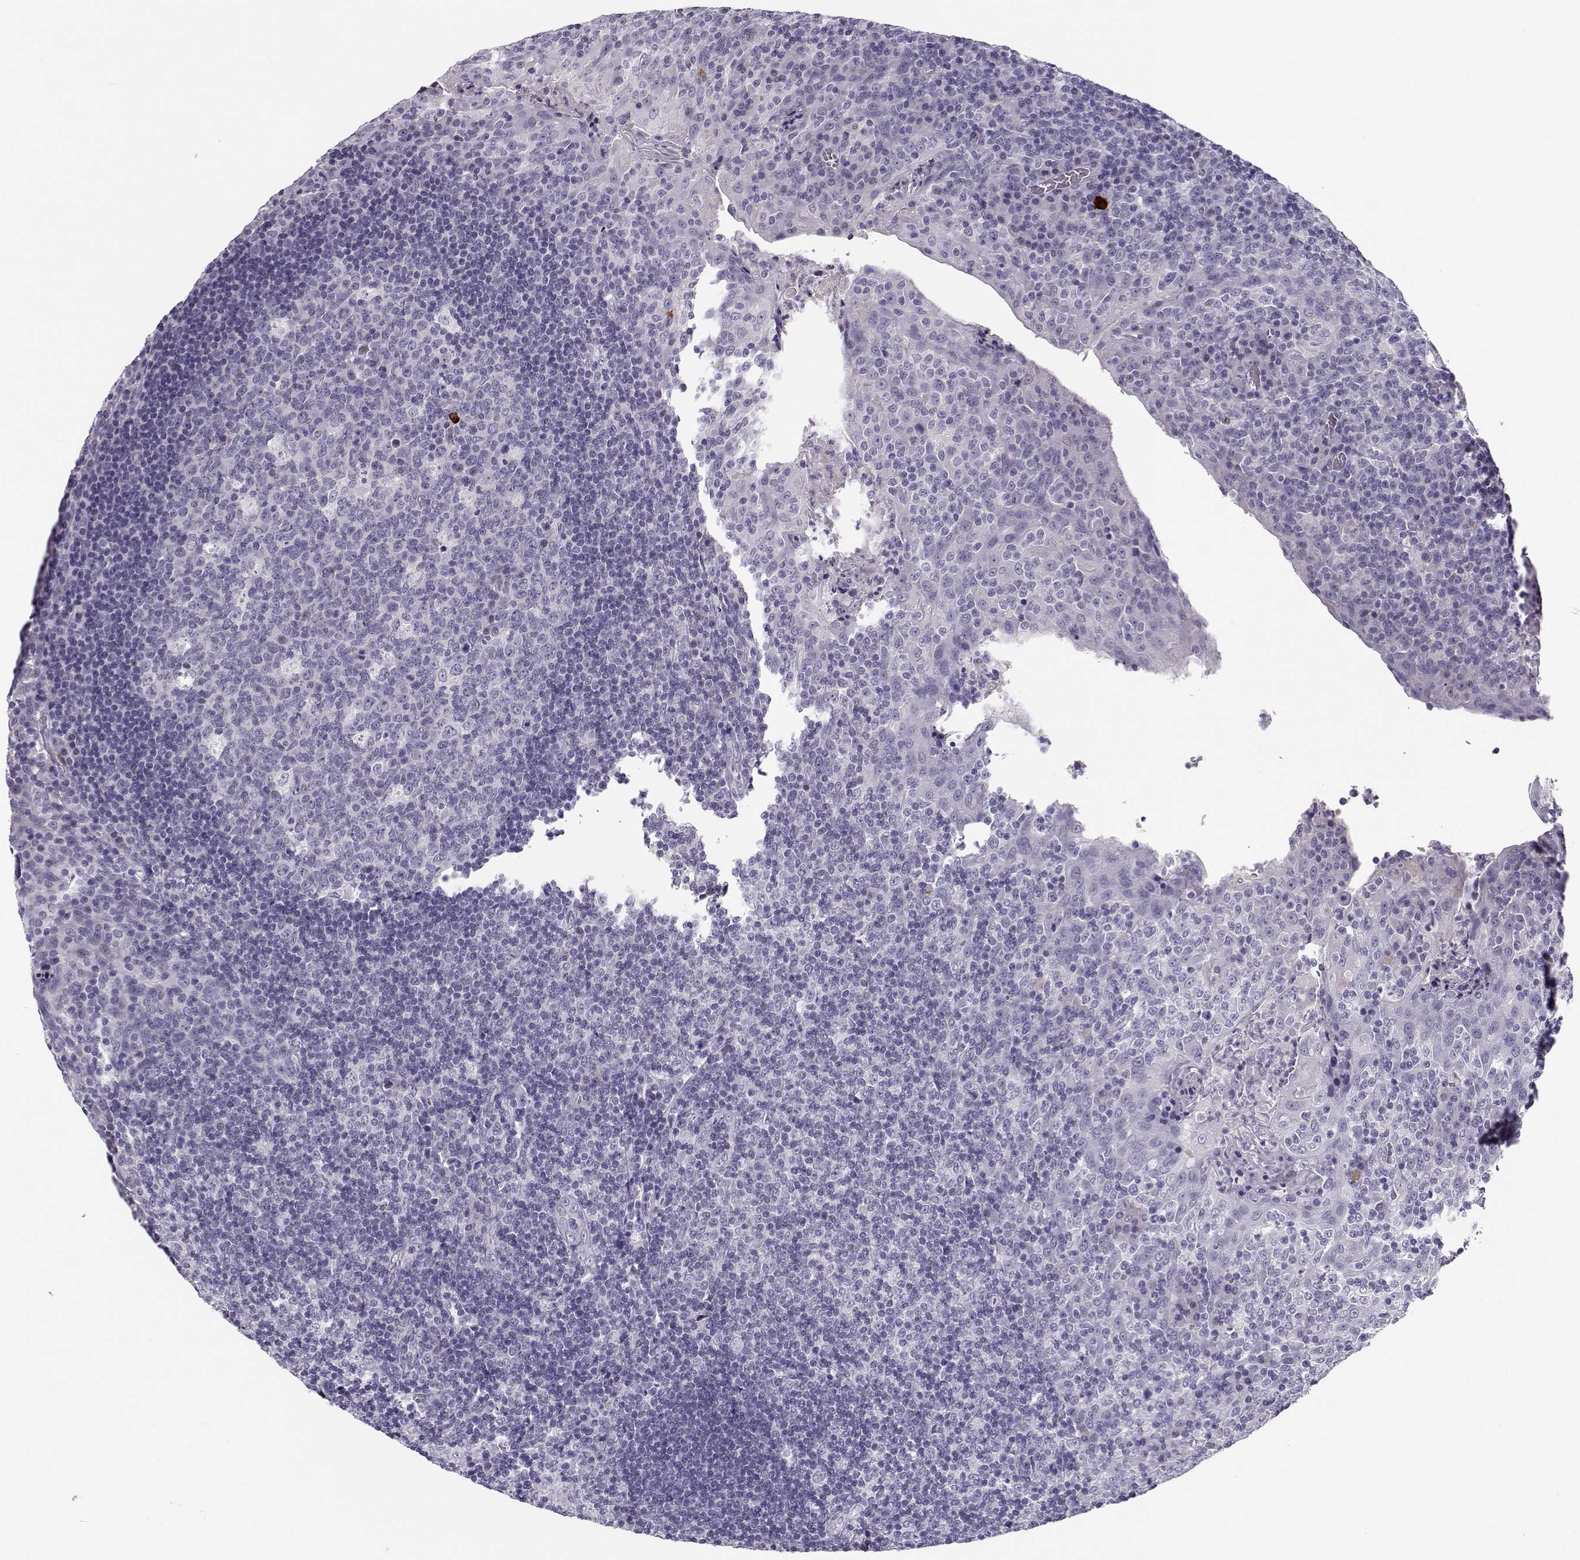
{"staining": {"intensity": "negative", "quantity": "none", "location": "none"}, "tissue": "tonsil", "cell_type": "Germinal center cells", "image_type": "normal", "snomed": [{"axis": "morphology", "description": "Normal tissue, NOS"}, {"axis": "topography", "description": "Tonsil"}], "caption": "Immunohistochemistry (IHC) of unremarkable human tonsil demonstrates no staining in germinal center cells.", "gene": "CFAP77", "patient": {"sex": "male", "age": 17}}